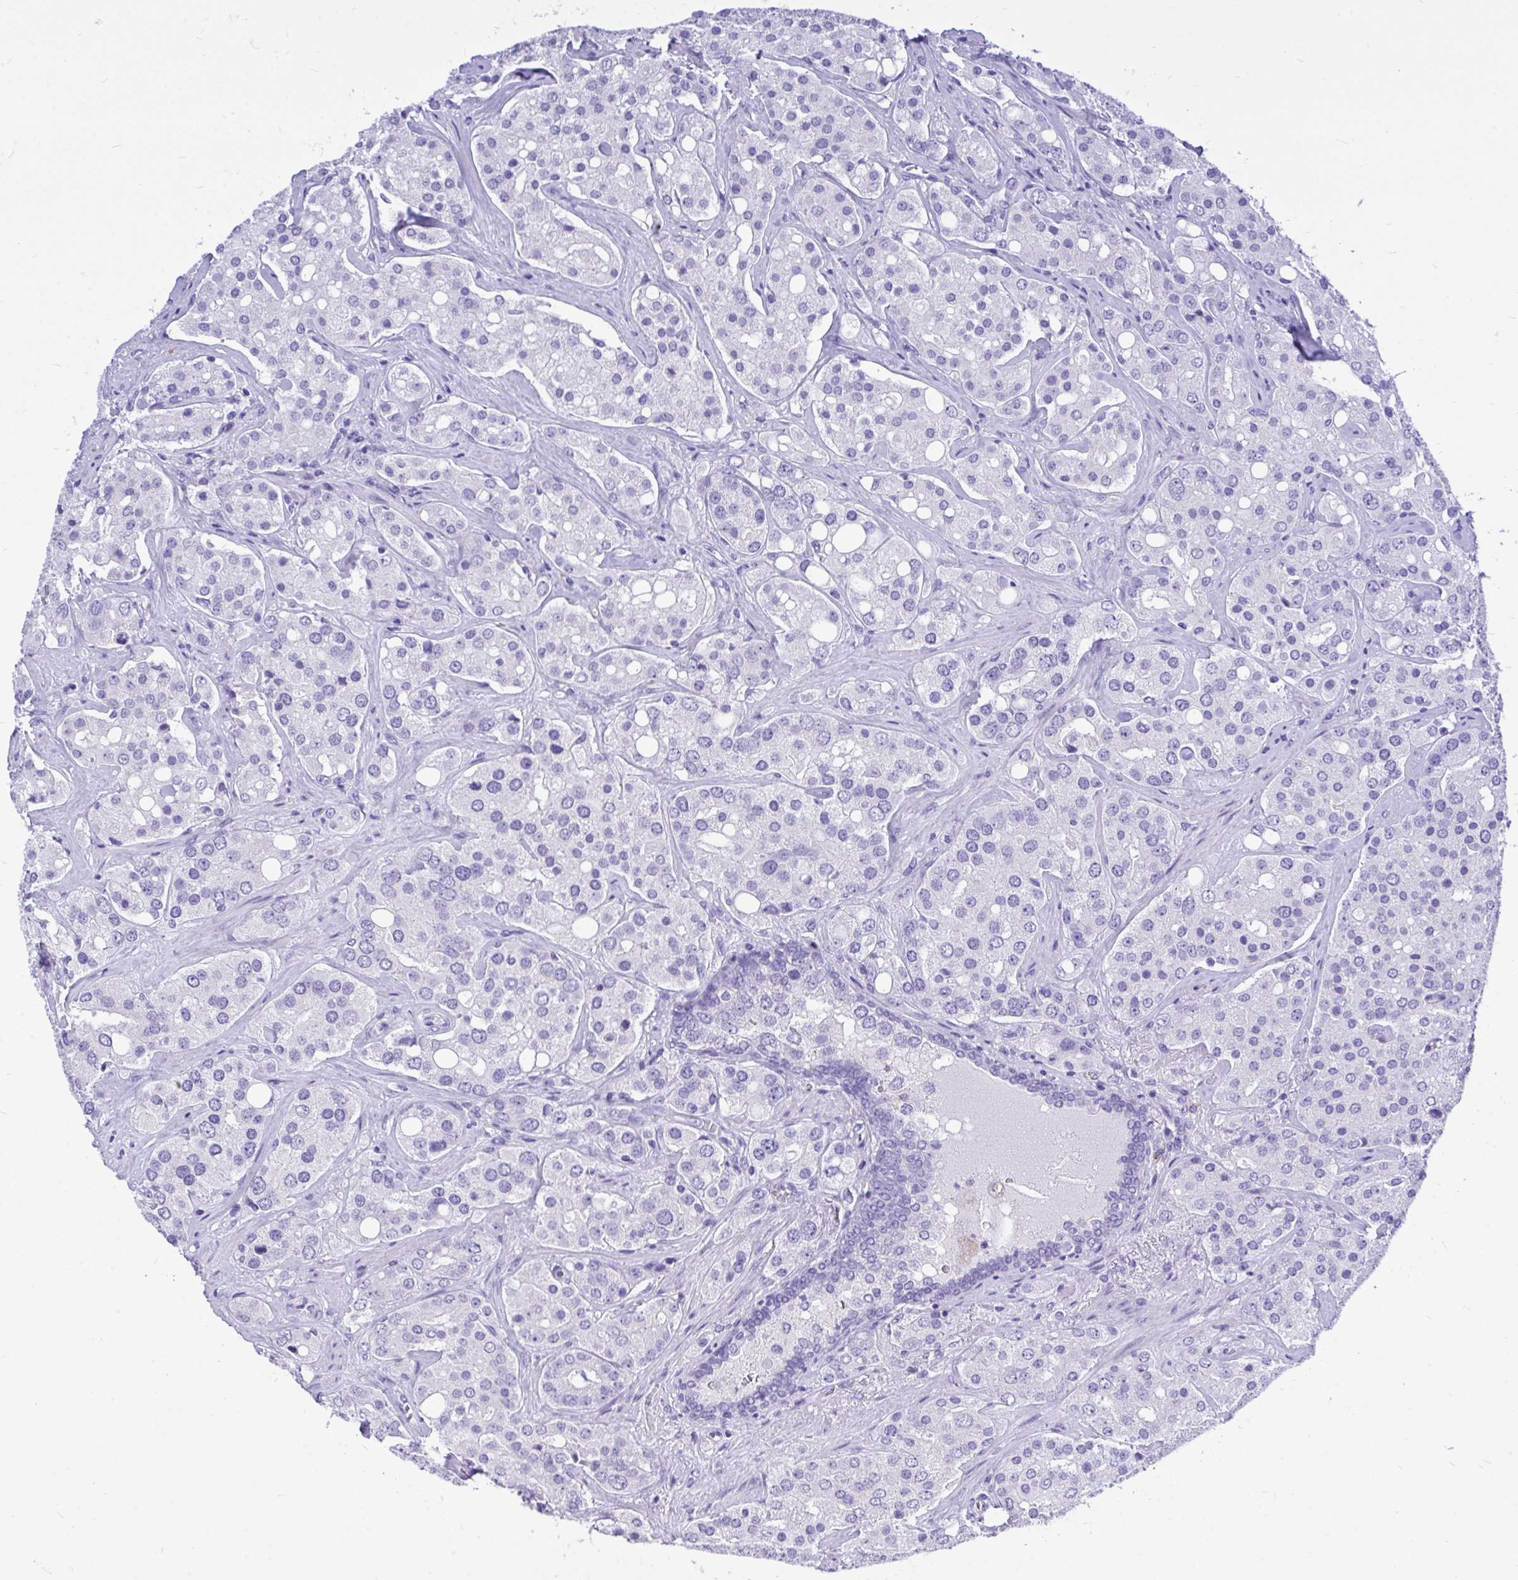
{"staining": {"intensity": "negative", "quantity": "none", "location": "none"}, "tissue": "prostate cancer", "cell_type": "Tumor cells", "image_type": "cancer", "snomed": [{"axis": "morphology", "description": "Adenocarcinoma, High grade"}, {"axis": "topography", "description": "Prostate"}], "caption": "An IHC histopathology image of high-grade adenocarcinoma (prostate) is shown. There is no staining in tumor cells of high-grade adenocarcinoma (prostate).", "gene": "MON1A", "patient": {"sex": "male", "age": 67}}